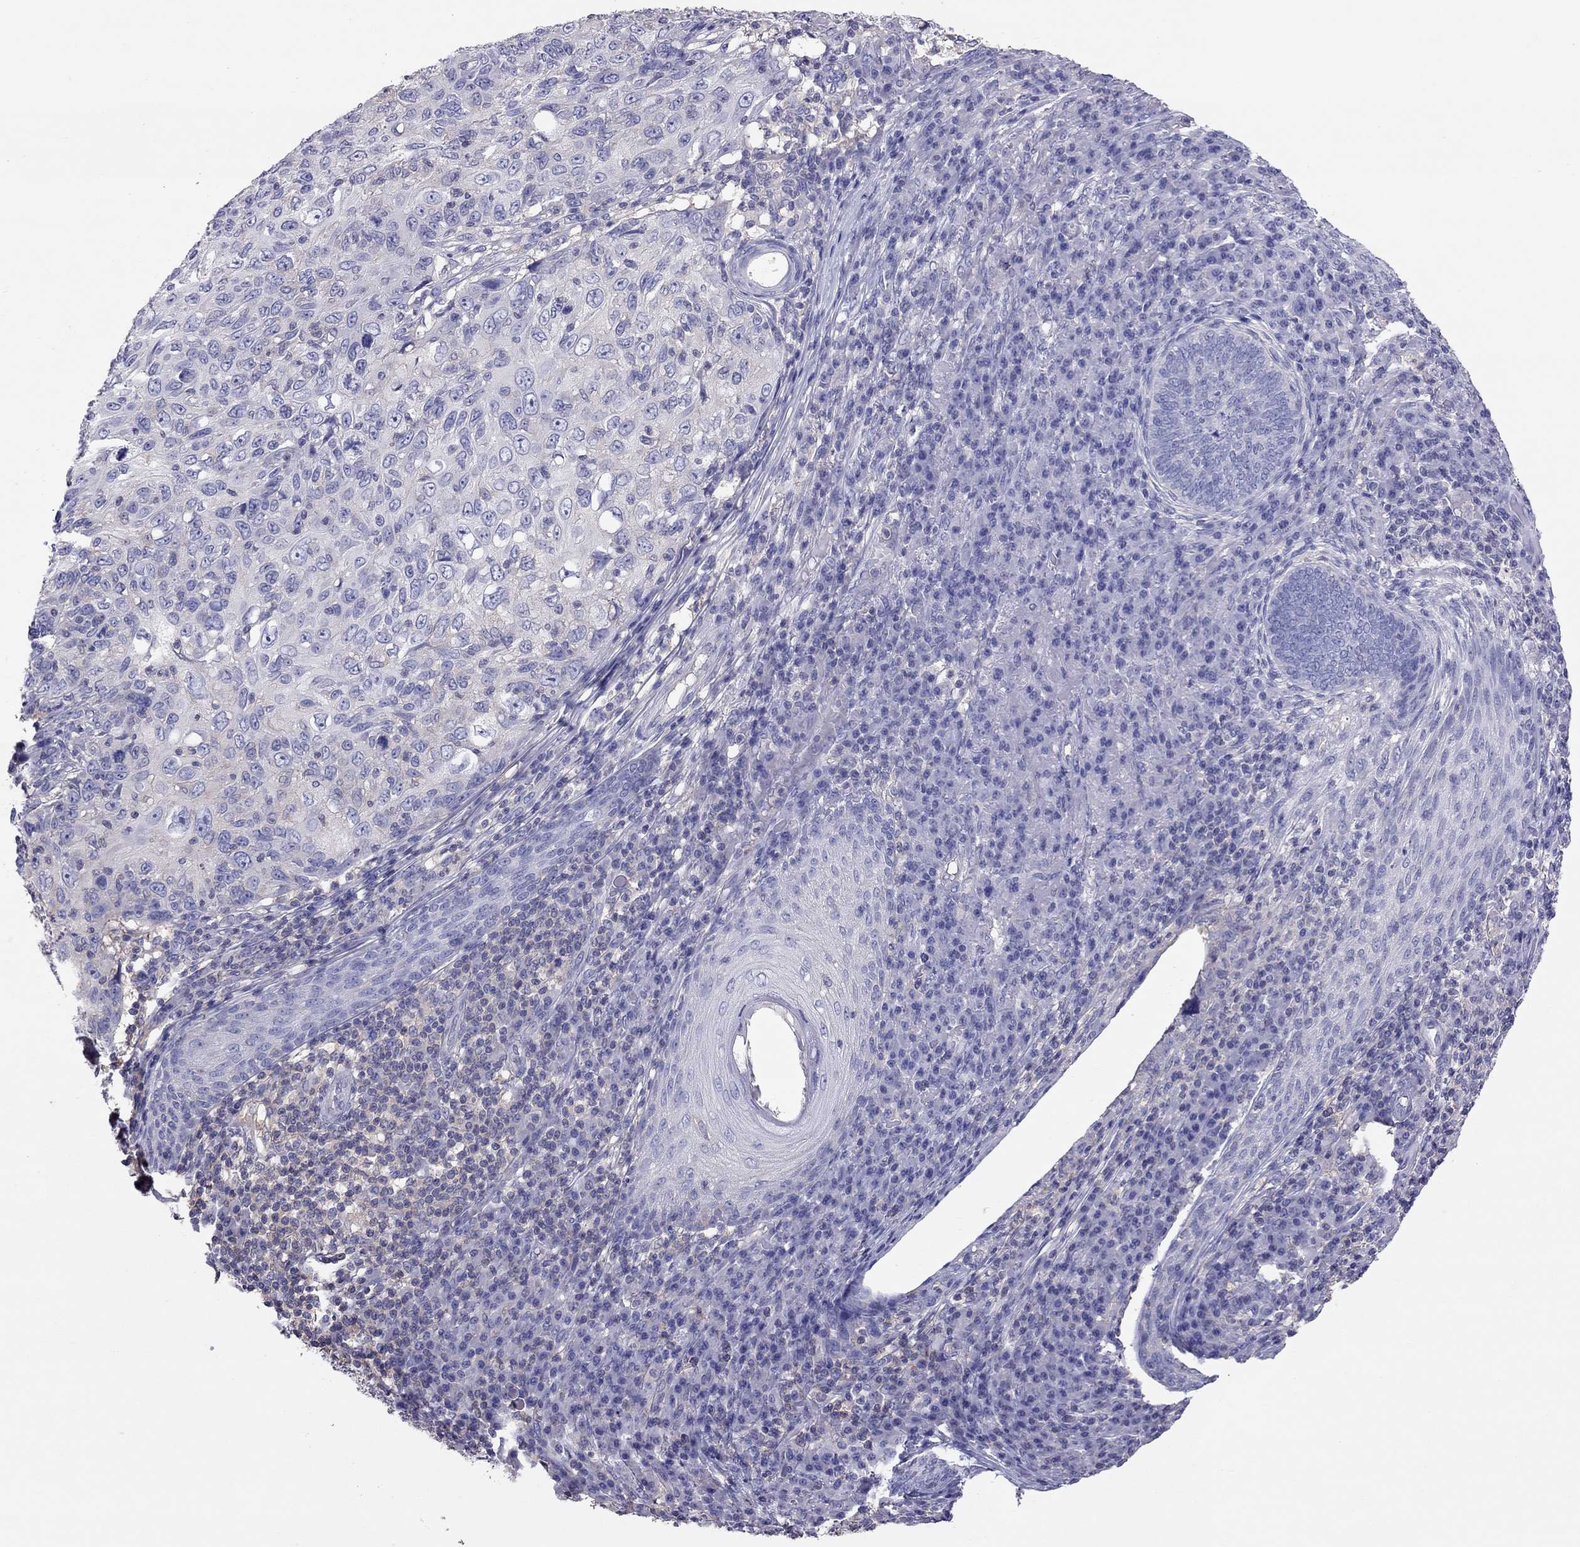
{"staining": {"intensity": "negative", "quantity": "none", "location": "none"}, "tissue": "skin cancer", "cell_type": "Tumor cells", "image_type": "cancer", "snomed": [{"axis": "morphology", "description": "Squamous cell carcinoma, NOS"}, {"axis": "topography", "description": "Skin"}], "caption": "IHC photomicrograph of neoplastic tissue: human skin cancer (squamous cell carcinoma) stained with DAB demonstrates no significant protein positivity in tumor cells.", "gene": "TEX22", "patient": {"sex": "male", "age": 92}}